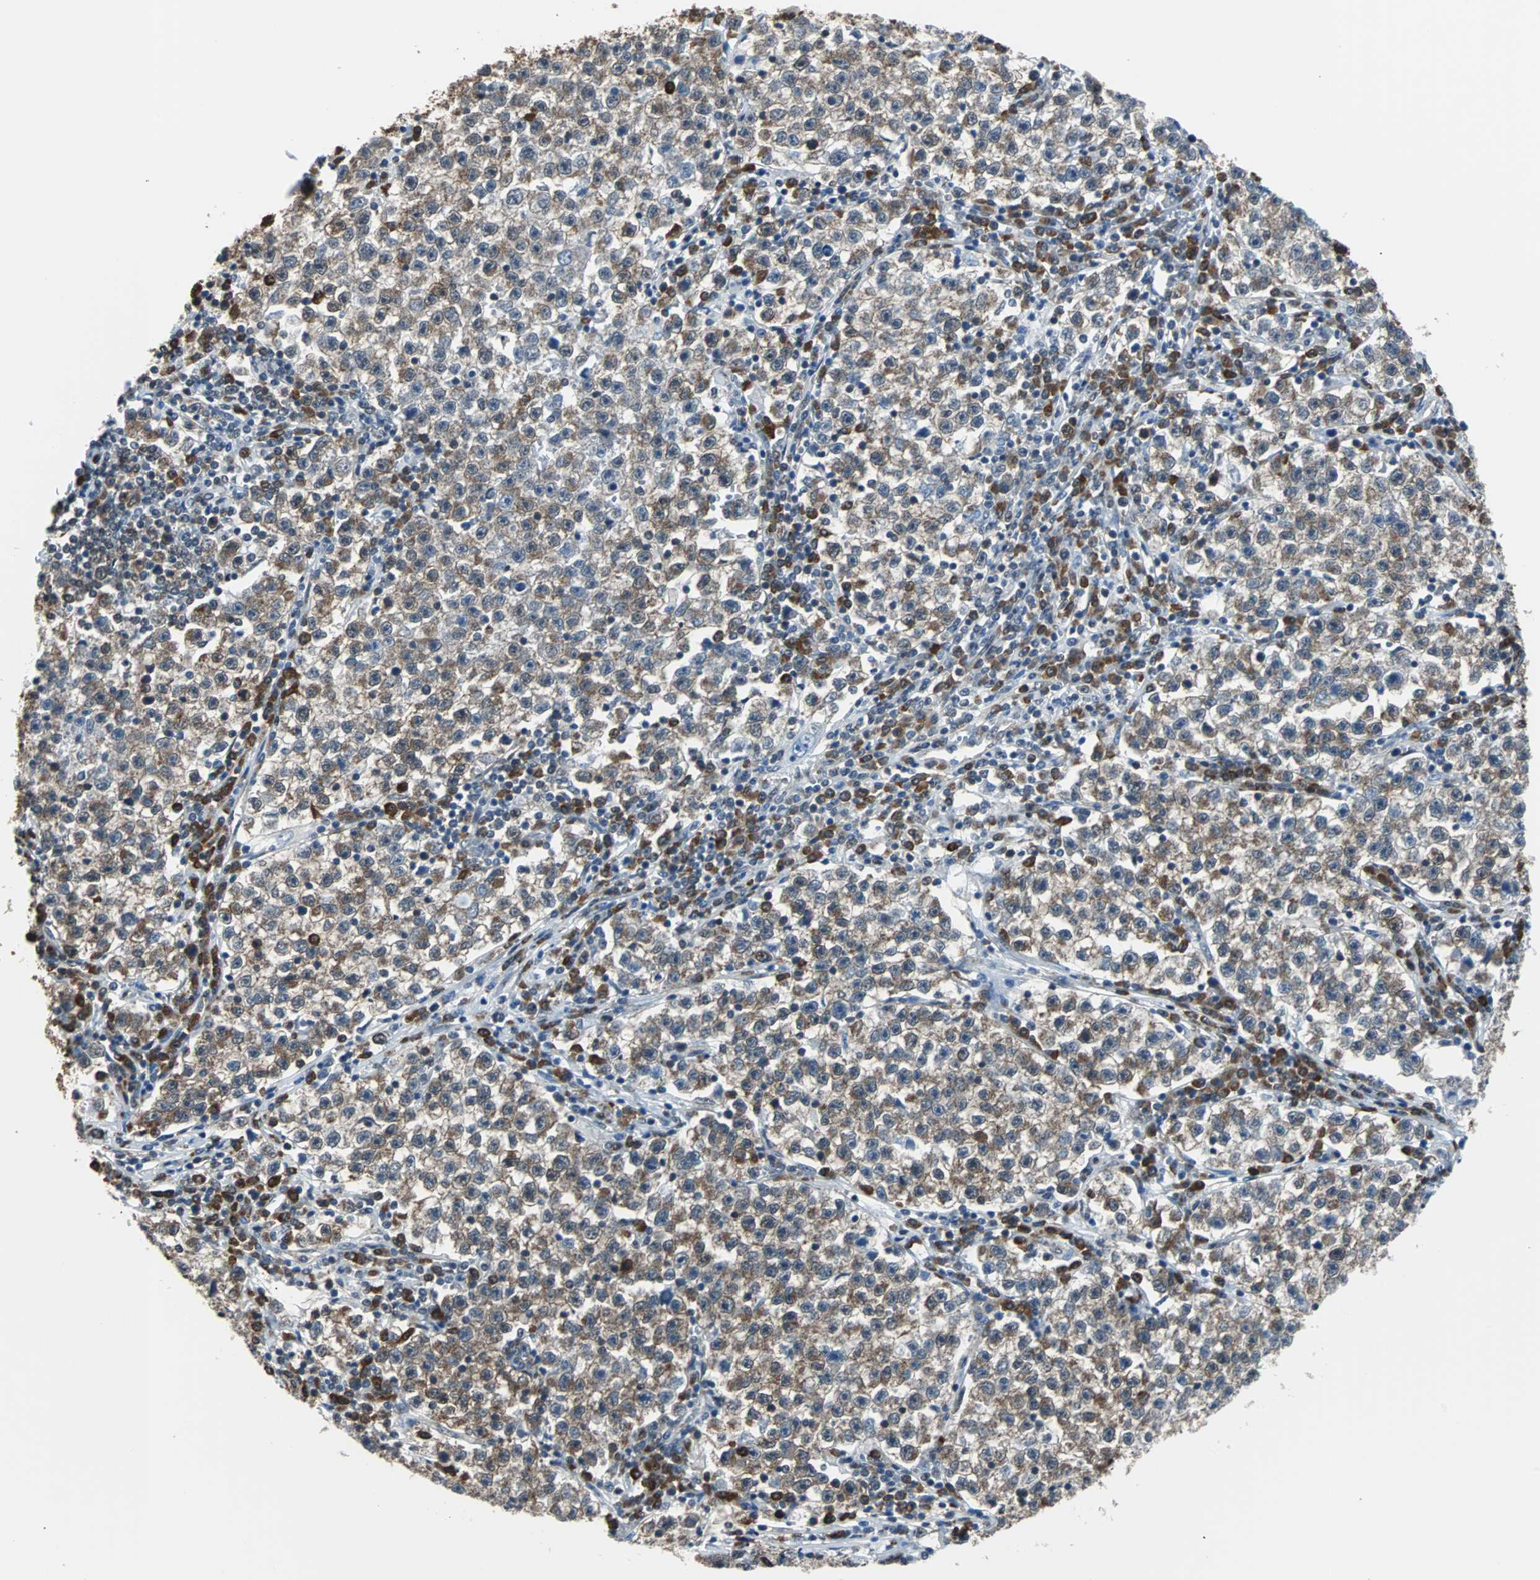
{"staining": {"intensity": "weak", "quantity": ">75%", "location": "cytoplasmic/membranous"}, "tissue": "testis cancer", "cell_type": "Tumor cells", "image_type": "cancer", "snomed": [{"axis": "morphology", "description": "Seminoma, NOS"}, {"axis": "topography", "description": "Testis"}], "caption": "Seminoma (testis) stained for a protein shows weak cytoplasmic/membranous positivity in tumor cells.", "gene": "VCP", "patient": {"sex": "male", "age": 22}}